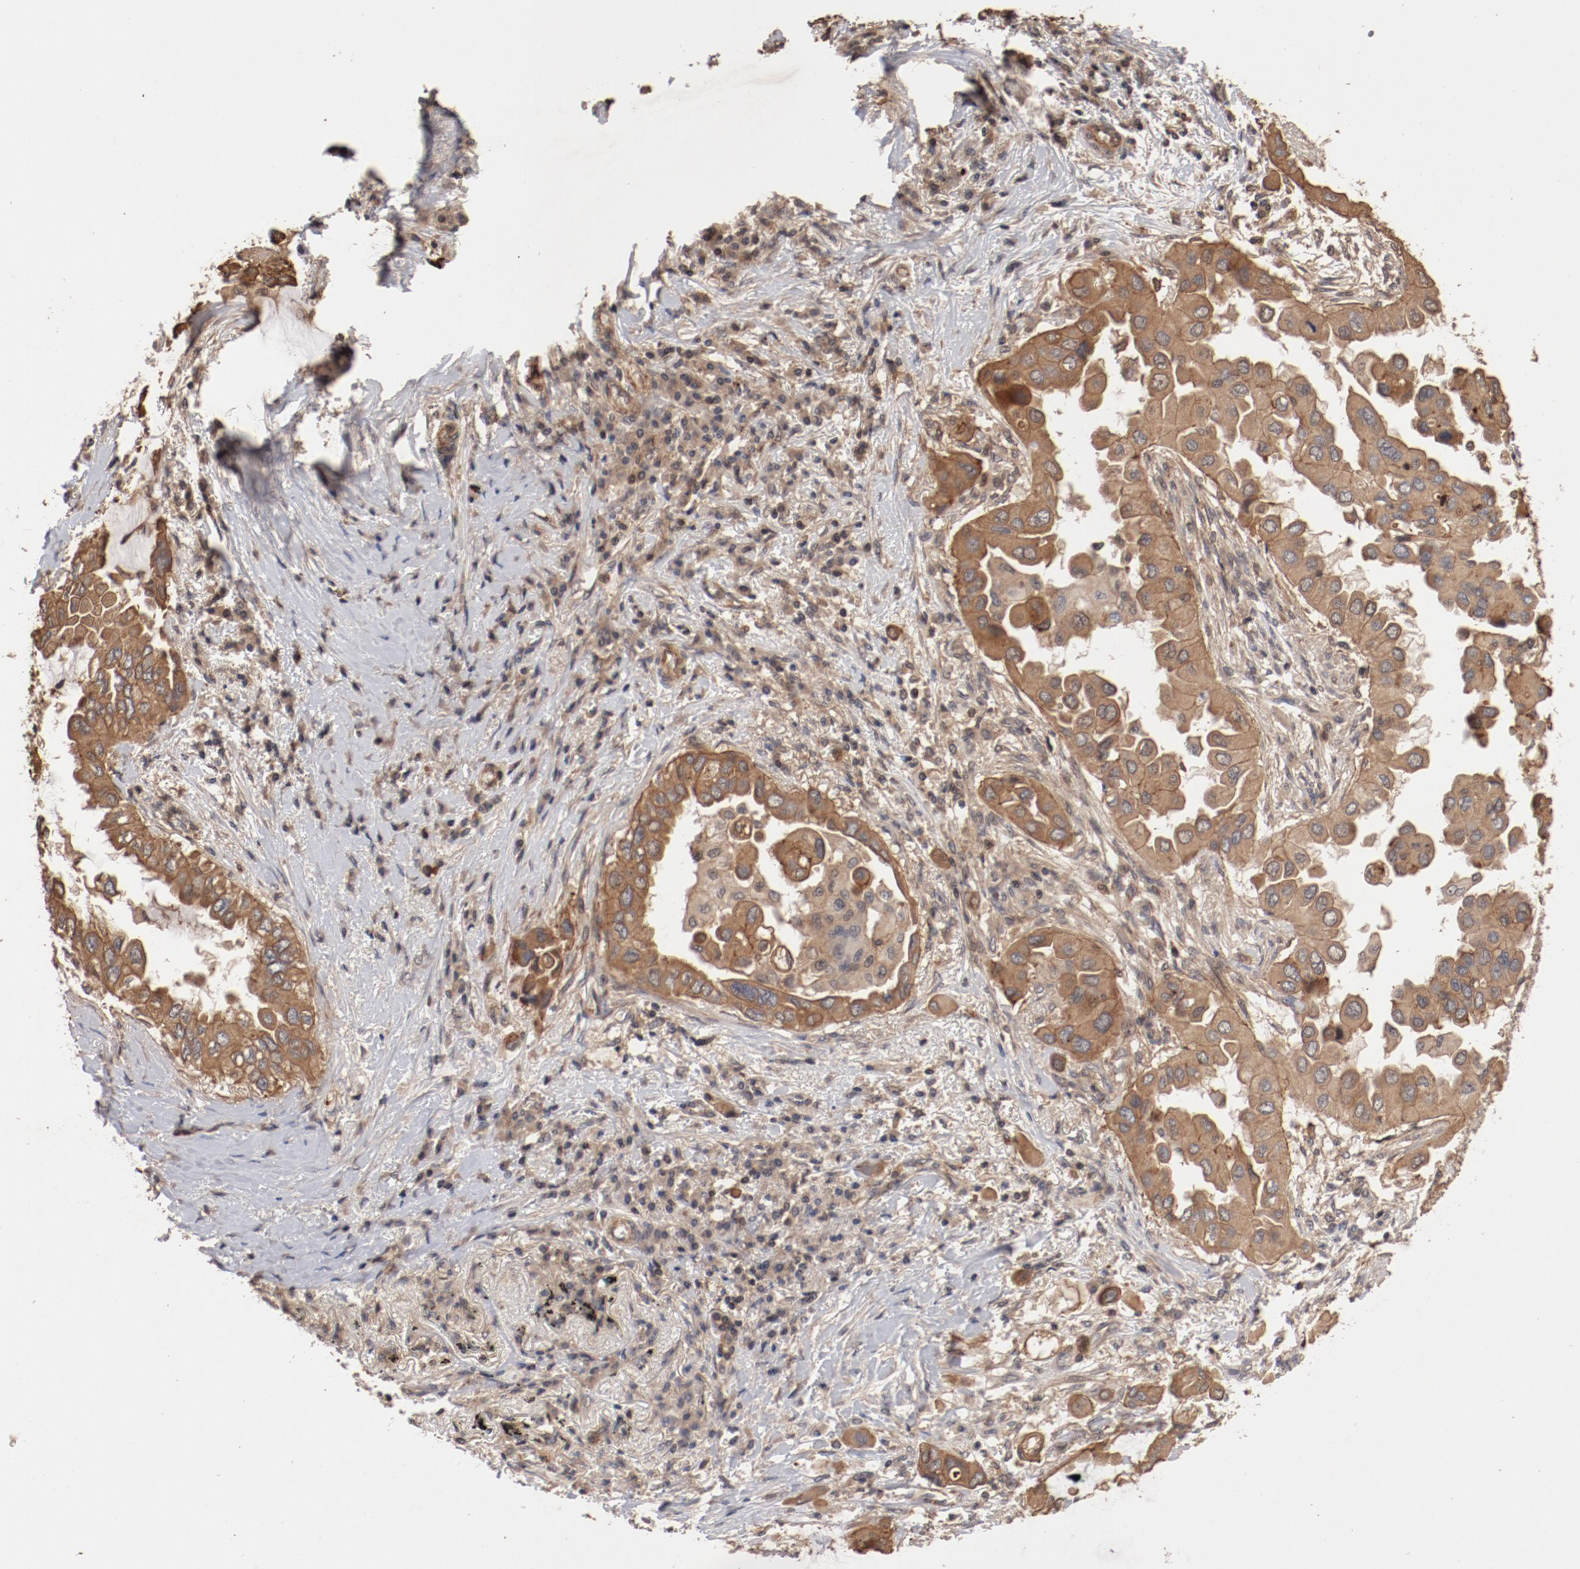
{"staining": {"intensity": "moderate", "quantity": ">75%", "location": "cytoplasmic/membranous"}, "tissue": "lung cancer", "cell_type": "Tumor cells", "image_type": "cancer", "snomed": [{"axis": "morphology", "description": "Adenocarcinoma, NOS"}, {"axis": "topography", "description": "Lung"}], "caption": "Protein staining displays moderate cytoplasmic/membranous expression in about >75% of tumor cells in adenocarcinoma (lung).", "gene": "GUF1", "patient": {"sex": "female", "age": 76}}